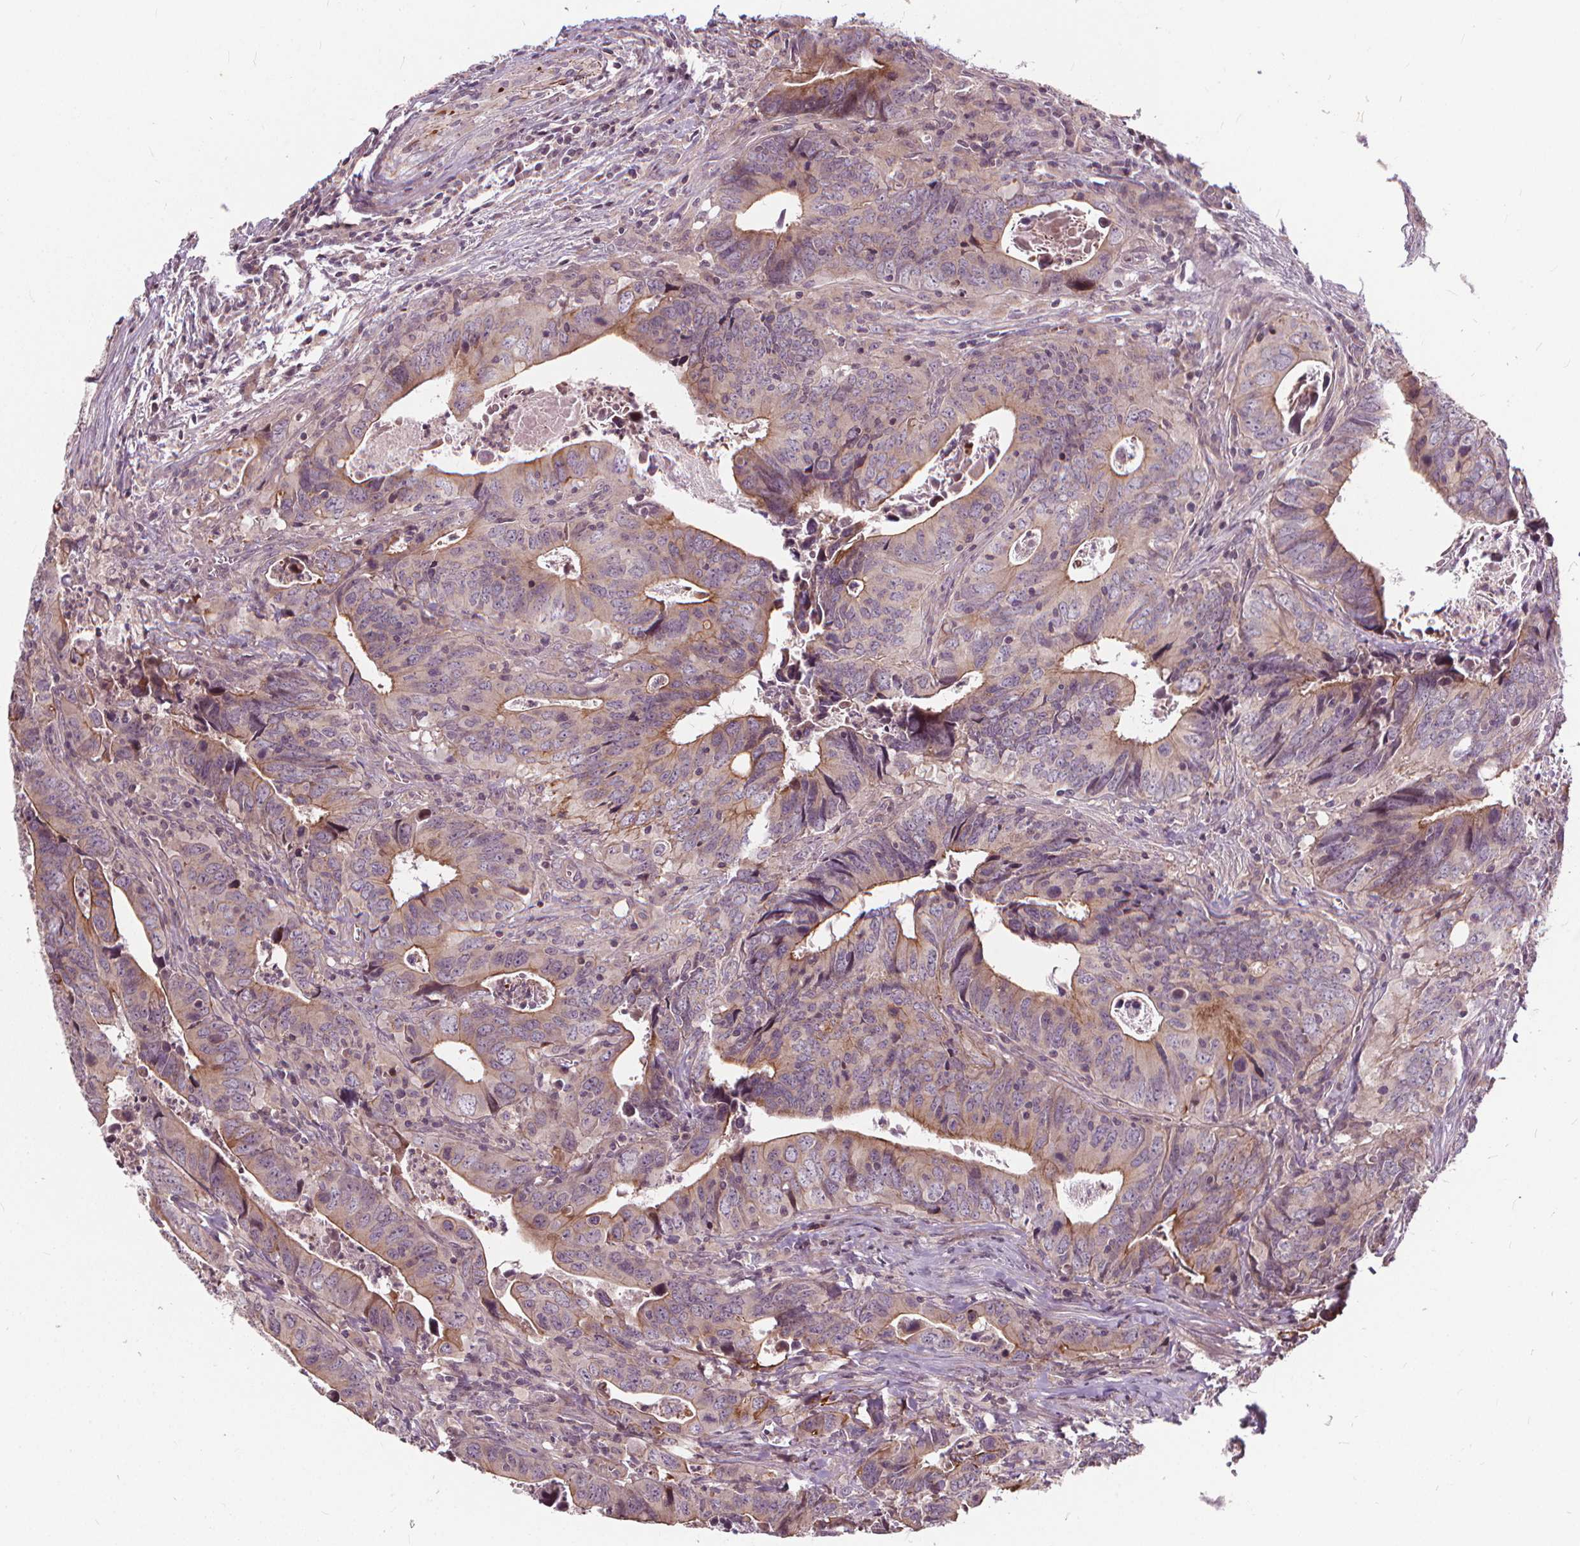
{"staining": {"intensity": "moderate", "quantity": "25%-75%", "location": "cytoplasmic/membranous"}, "tissue": "colorectal cancer", "cell_type": "Tumor cells", "image_type": "cancer", "snomed": [{"axis": "morphology", "description": "Adenocarcinoma, NOS"}, {"axis": "topography", "description": "Colon"}], "caption": "Human adenocarcinoma (colorectal) stained with a brown dye demonstrates moderate cytoplasmic/membranous positive expression in about 25%-75% of tumor cells.", "gene": "INPP5E", "patient": {"sex": "female", "age": 82}}